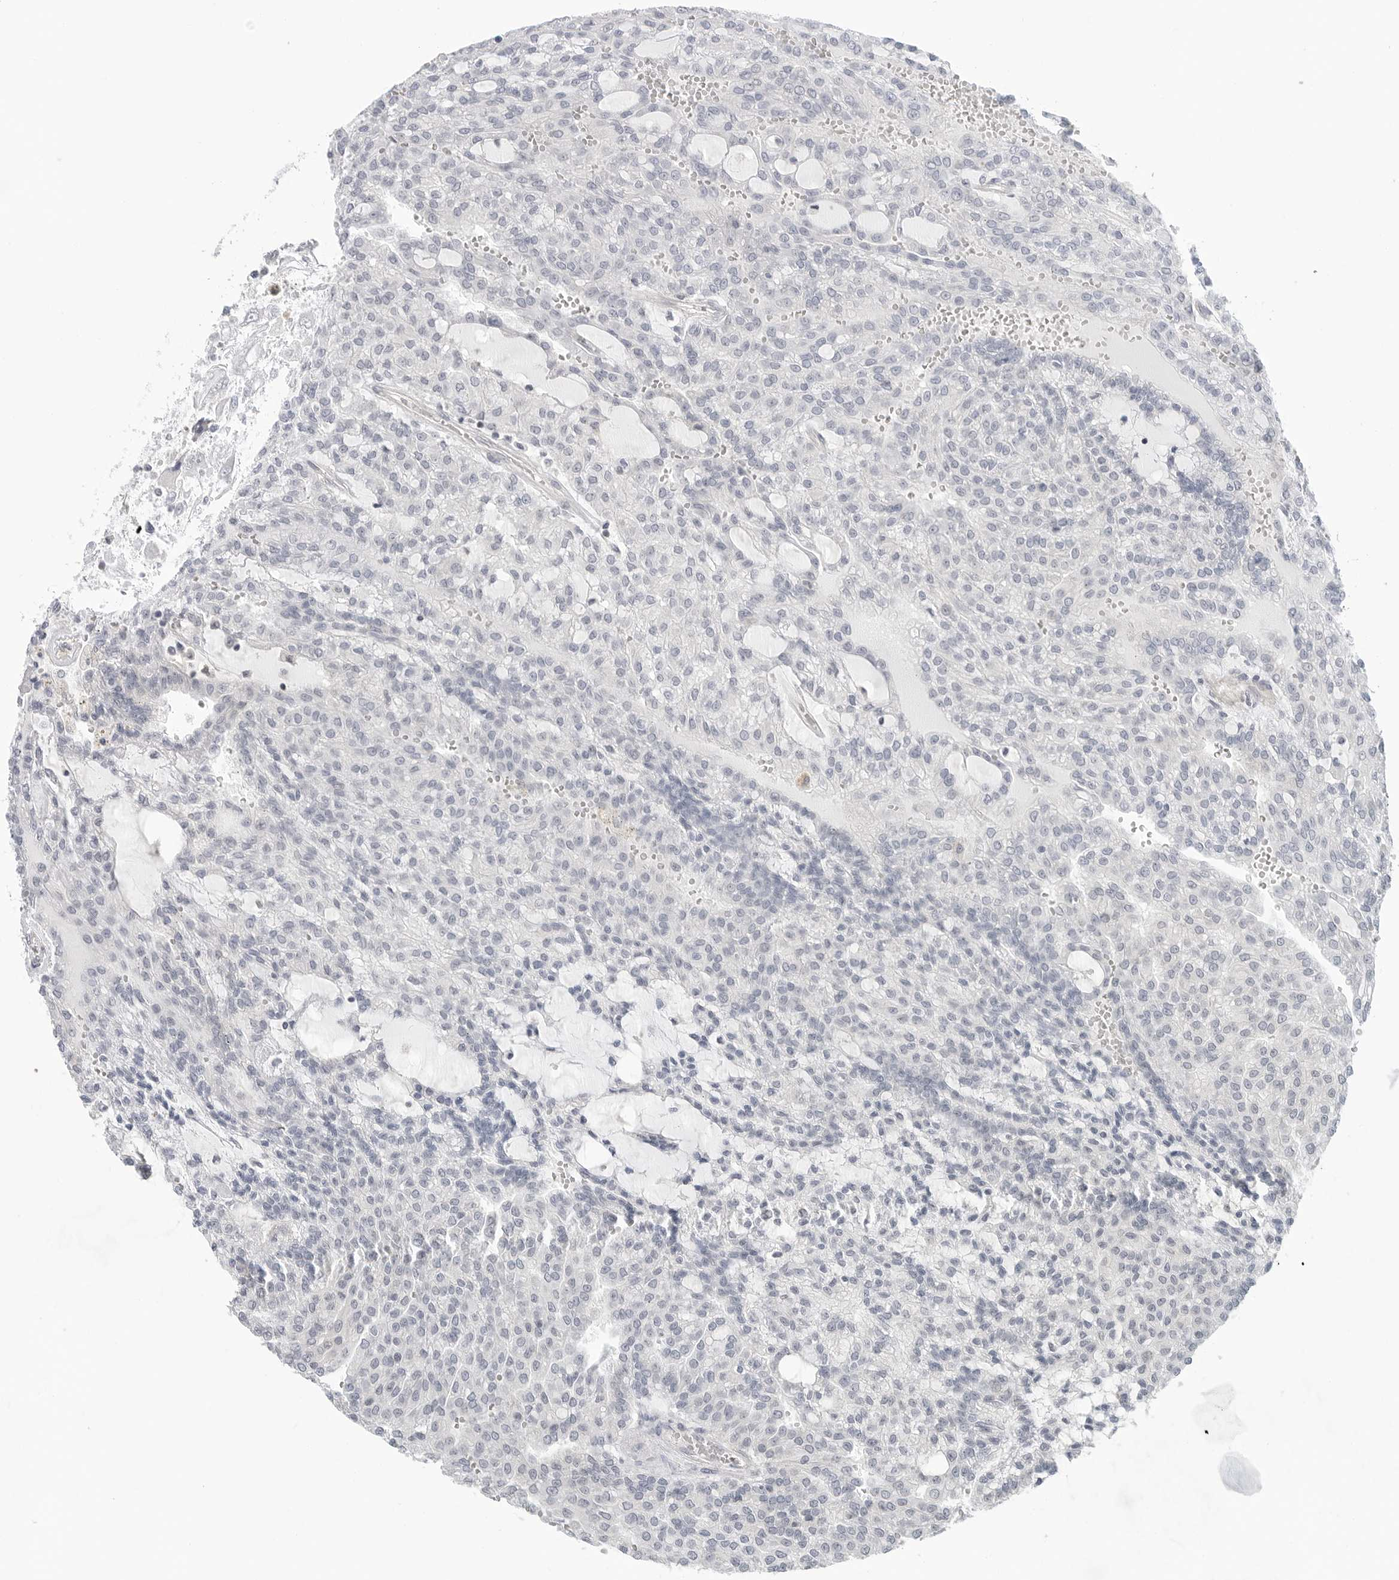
{"staining": {"intensity": "negative", "quantity": "none", "location": "none"}, "tissue": "renal cancer", "cell_type": "Tumor cells", "image_type": "cancer", "snomed": [{"axis": "morphology", "description": "Adenocarcinoma, NOS"}, {"axis": "topography", "description": "Kidney"}], "caption": "The histopathology image exhibits no significant positivity in tumor cells of renal cancer (adenocarcinoma).", "gene": "STXBP3", "patient": {"sex": "male", "age": 63}}